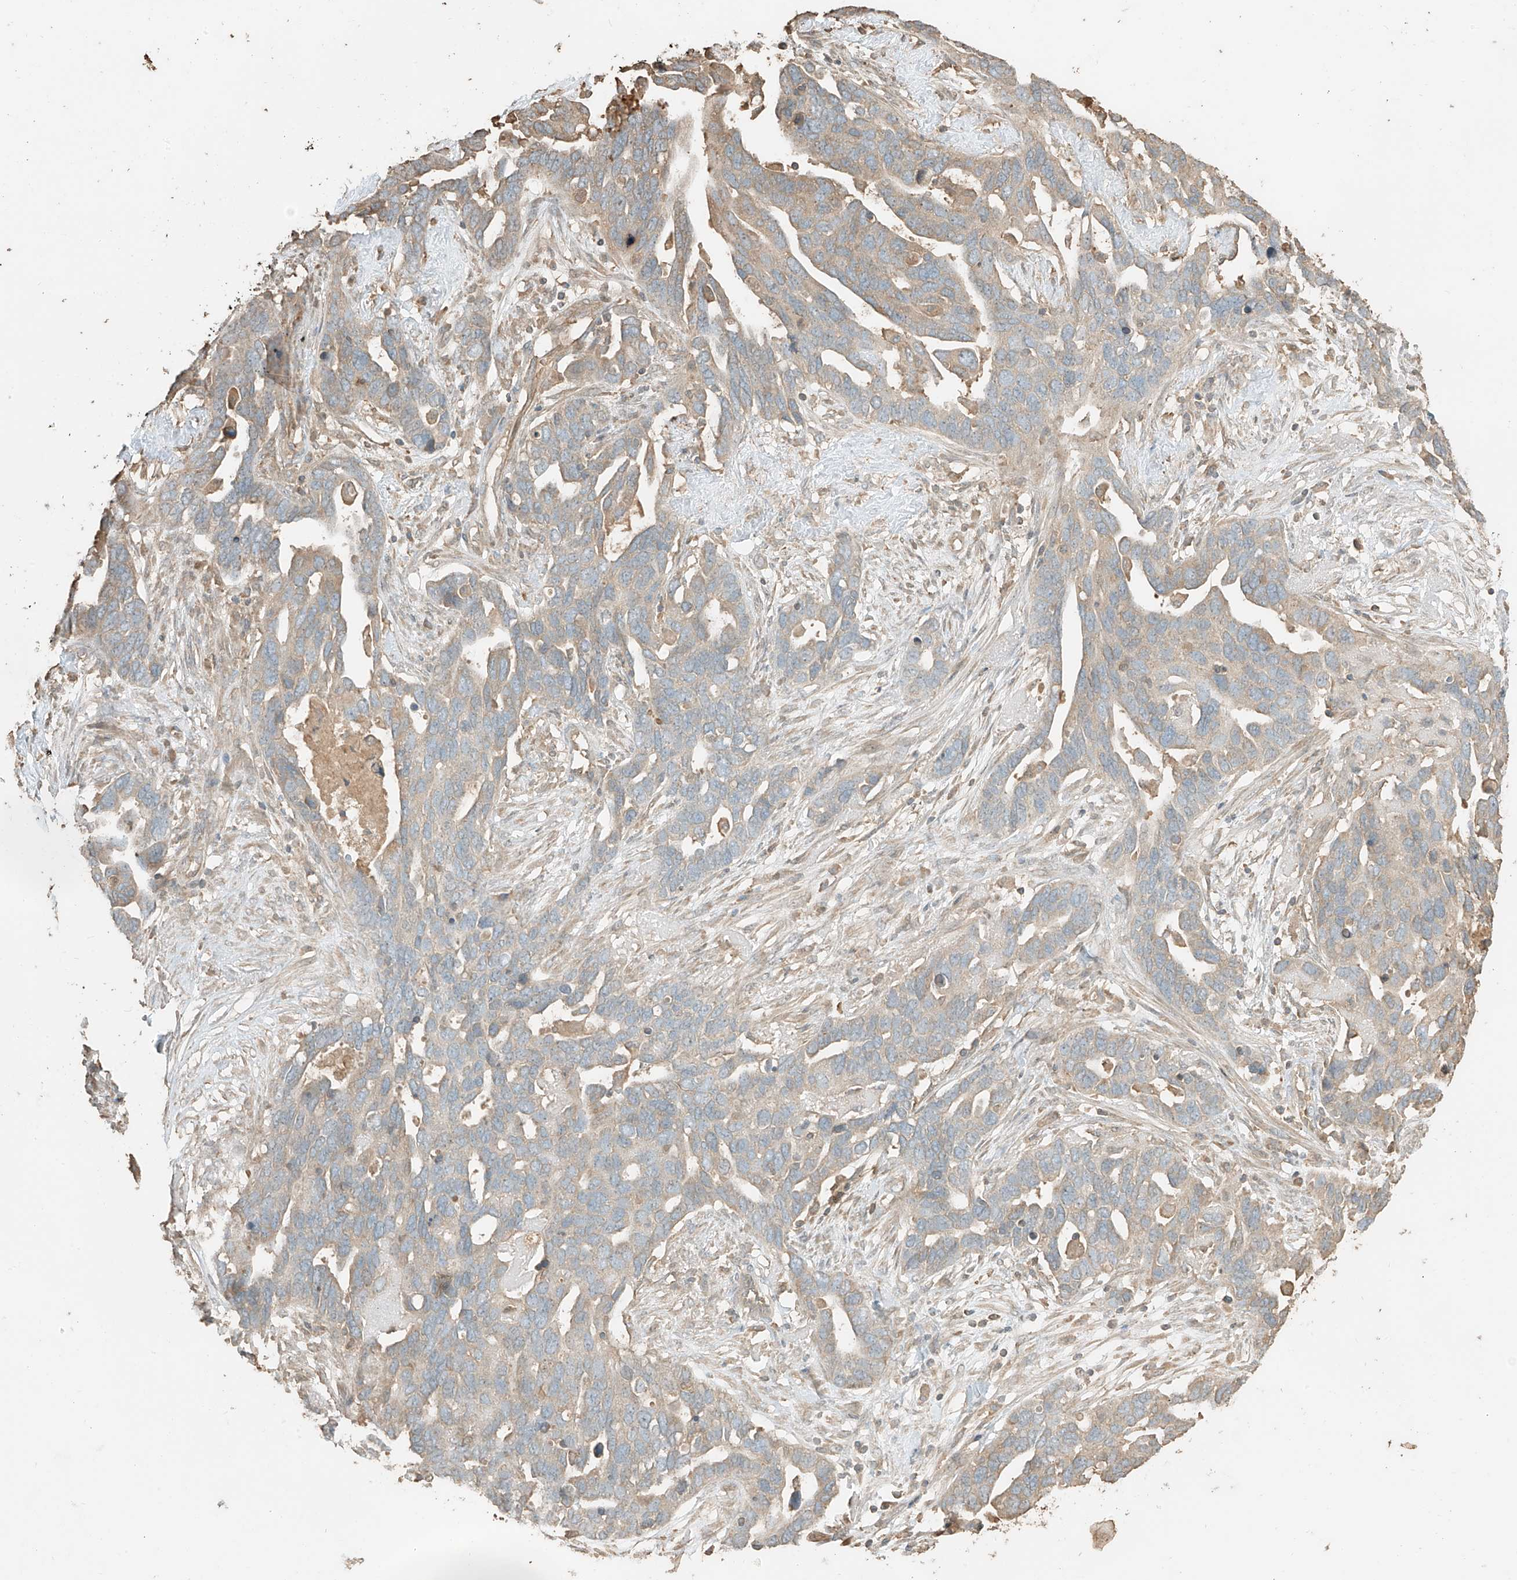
{"staining": {"intensity": "weak", "quantity": ">75%", "location": "cytoplasmic/membranous"}, "tissue": "ovarian cancer", "cell_type": "Tumor cells", "image_type": "cancer", "snomed": [{"axis": "morphology", "description": "Cystadenocarcinoma, serous, NOS"}, {"axis": "topography", "description": "Ovary"}], "caption": "High-magnification brightfield microscopy of ovarian serous cystadenocarcinoma stained with DAB (3,3'-diaminobenzidine) (brown) and counterstained with hematoxylin (blue). tumor cells exhibit weak cytoplasmic/membranous staining is seen in approximately>75% of cells. The staining was performed using DAB, with brown indicating positive protein expression. Nuclei are stained blue with hematoxylin.", "gene": "RFTN2", "patient": {"sex": "female", "age": 54}}